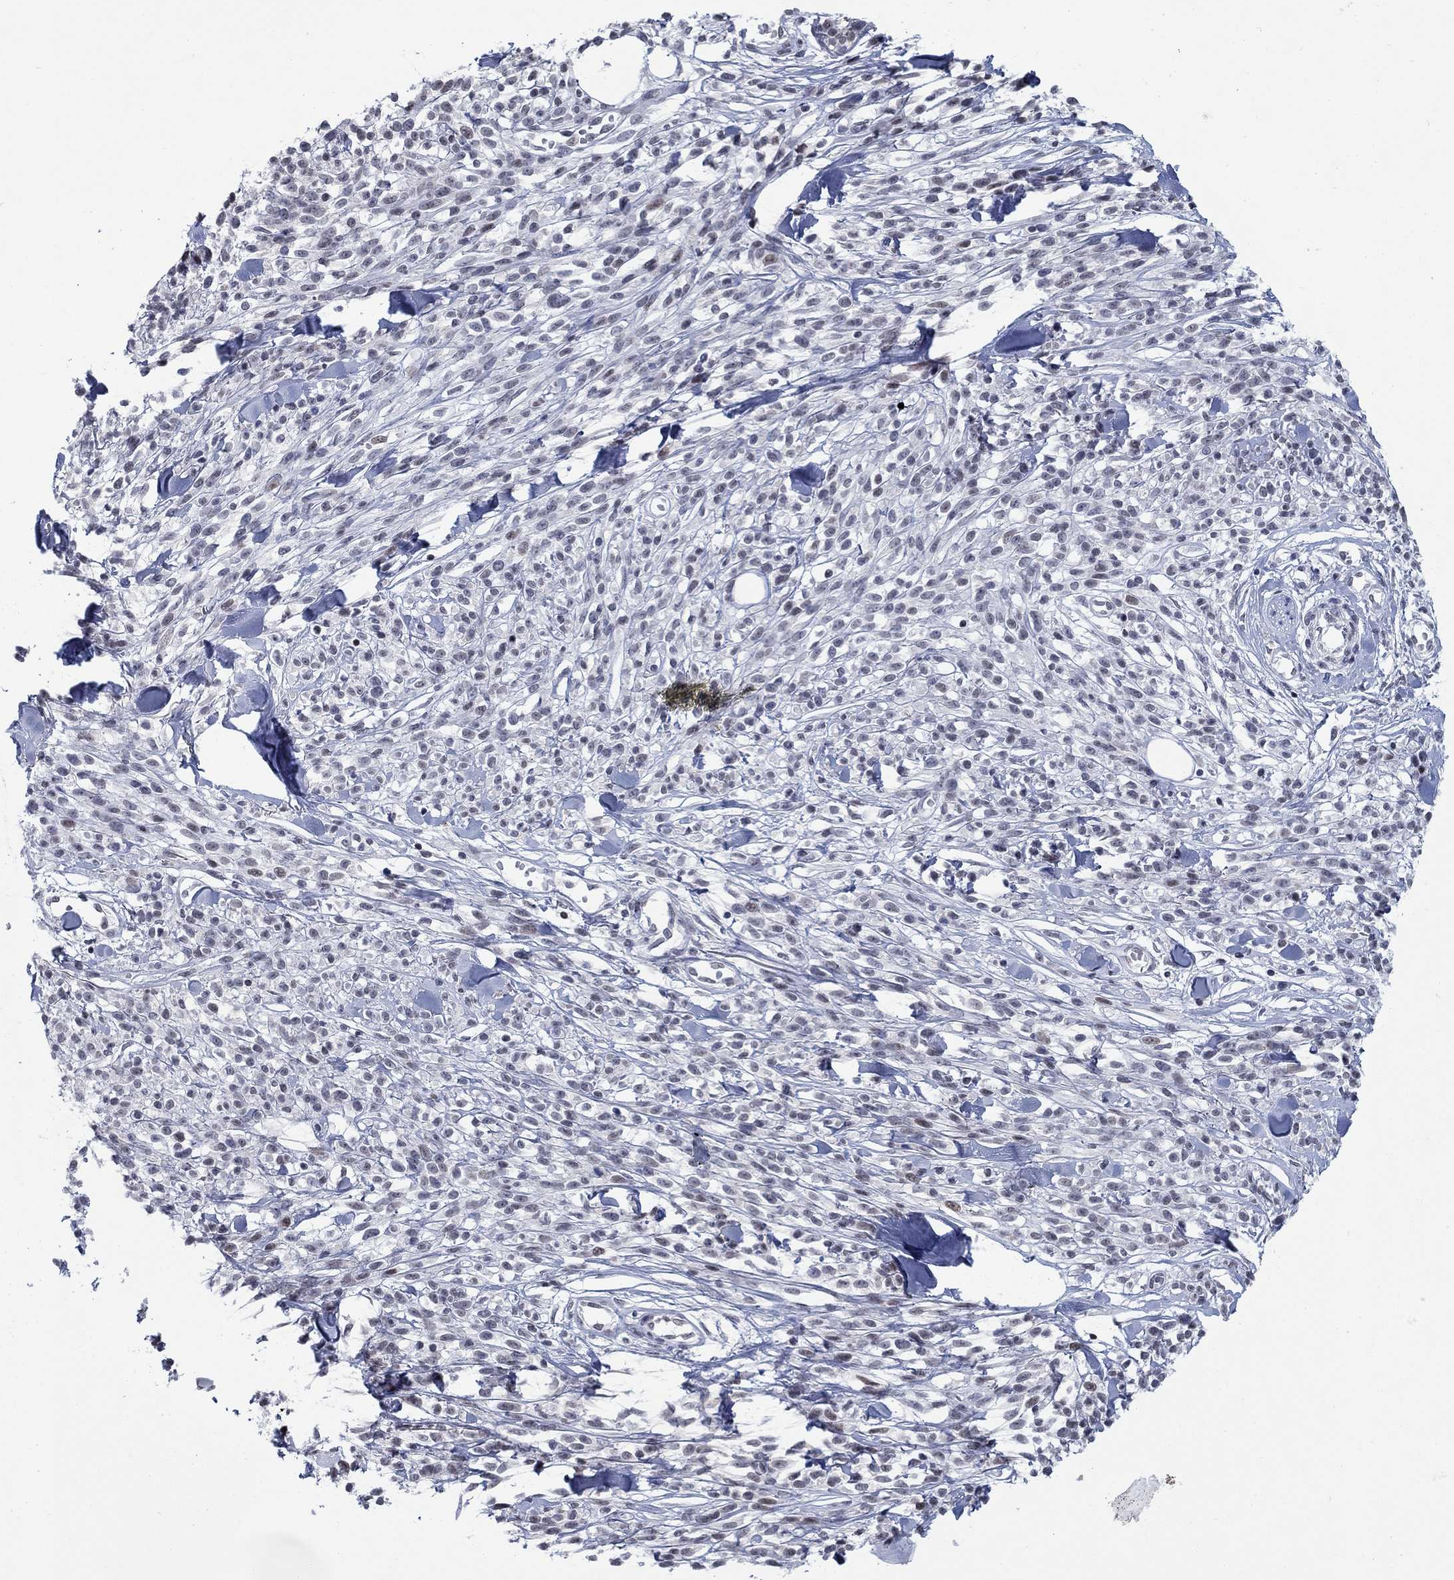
{"staining": {"intensity": "negative", "quantity": "none", "location": "none"}, "tissue": "melanoma", "cell_type": "Tumor cells", "image_type": "cancer", "snomed": [{"axis": "morphology", "description": "Malignant melanoma, NOS"}, {"axis": "topography", "description": "Skin"}, {"axis": "topography", "description": "Skin of trunk"}], "caption": "Immunohistochemistry image of melanoma stained for a protein (brown), which displays no expression in tumor cells.", "gene": "NPAS3", "patient": {"sex": "male", "age": 74}}